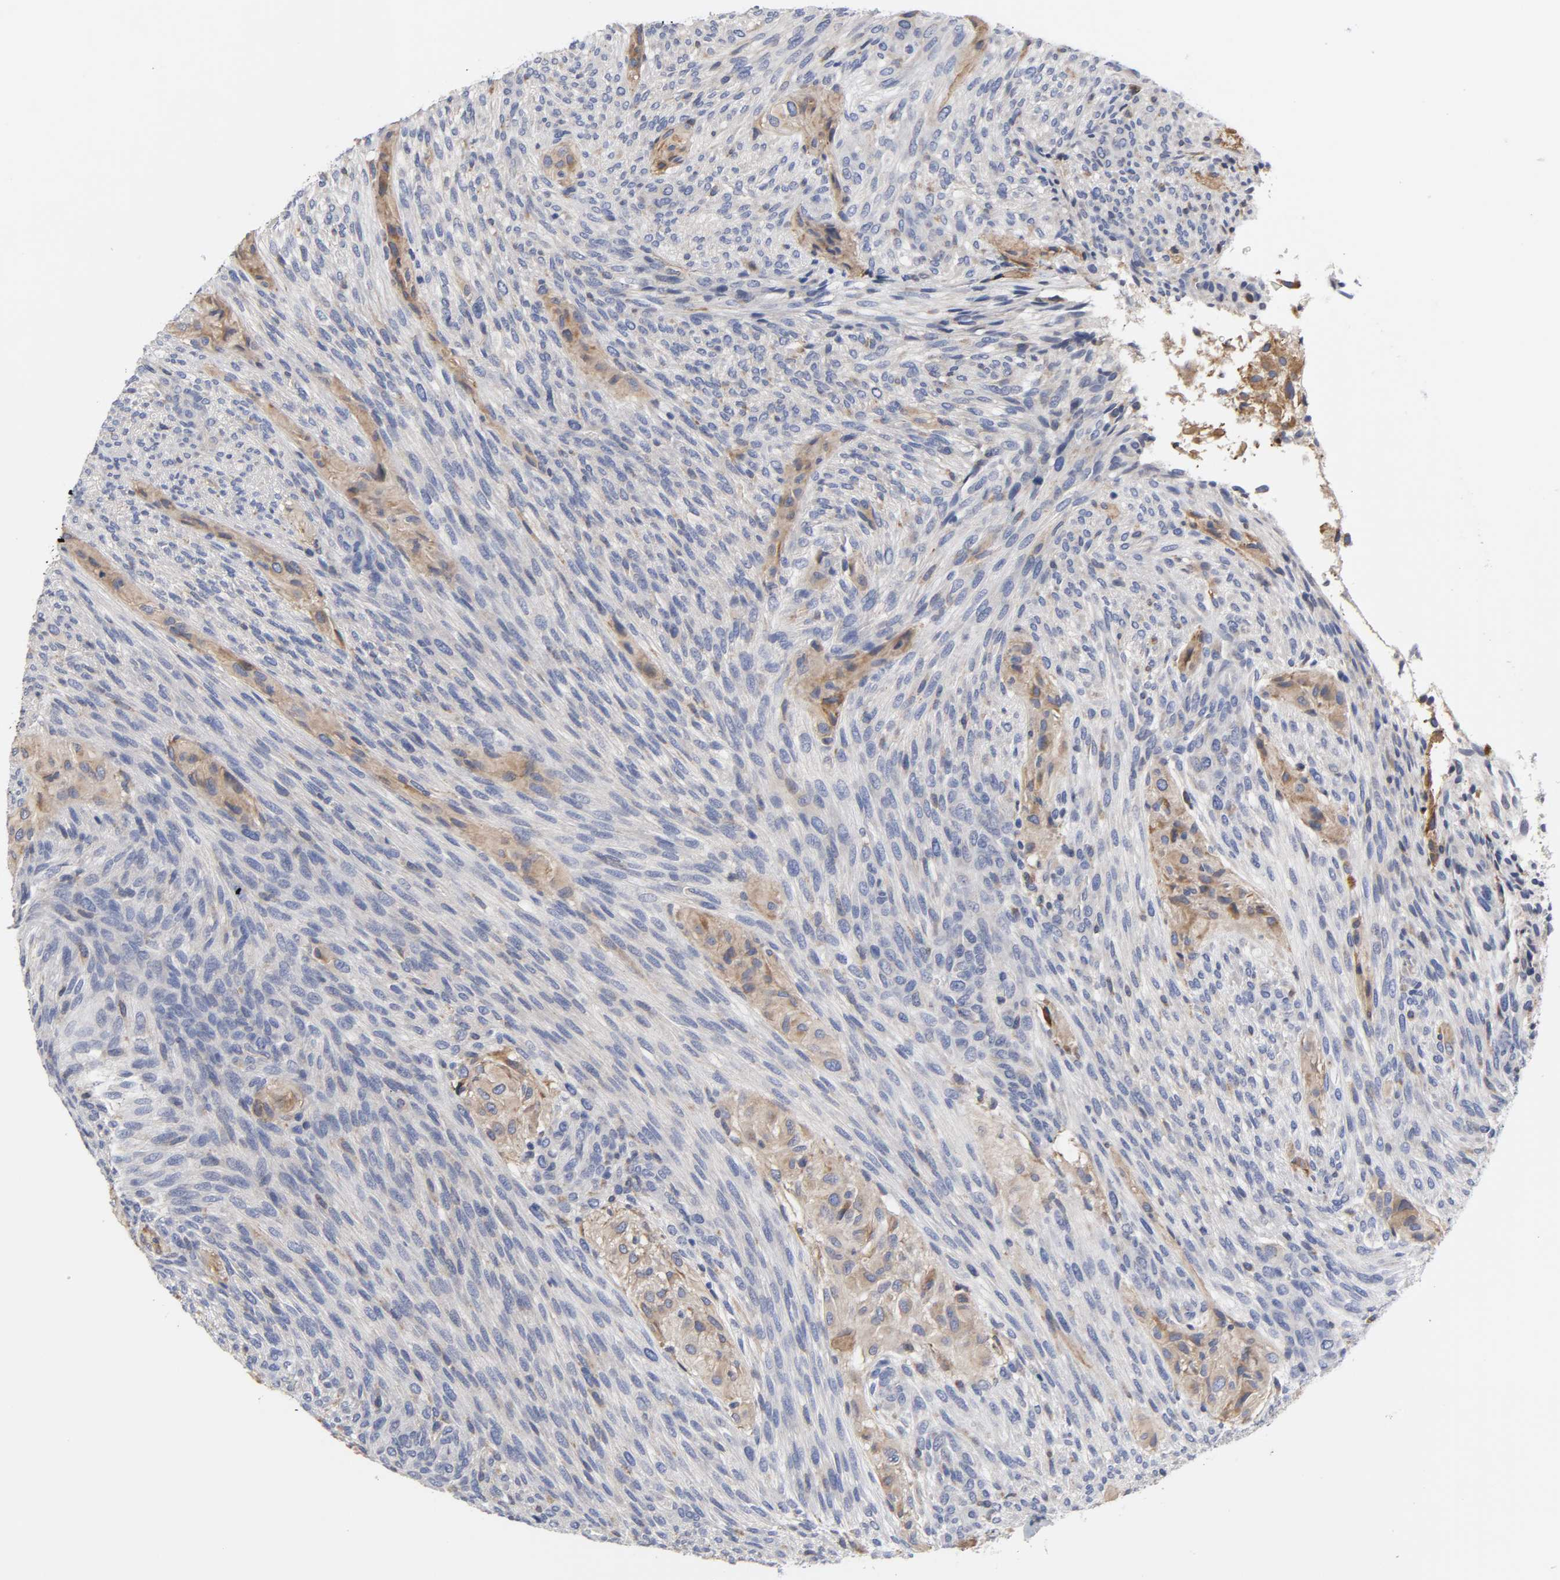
{"staining": {"intensity": "weak", "quantity": "25%-75%", "location": "cytoplasmic/membranous"}, "tissue": "glioma", "cell_type": "Tumor cells", "image_type": "cancer", "snomed": [{"axis": "morphology", "description": "Glioma, malignant, High grade"}, {"axis": "topography", "description": "Cerebral cortex"}], "caption": "This photomicrograph displays IHC staining of malignant glioma (high-grade), with low weak cytoplasmic/membranous positivity in about 25%-75% of tumor cells.", "gene": "HCK", "patient": {"sex": "female", "age": 55}}